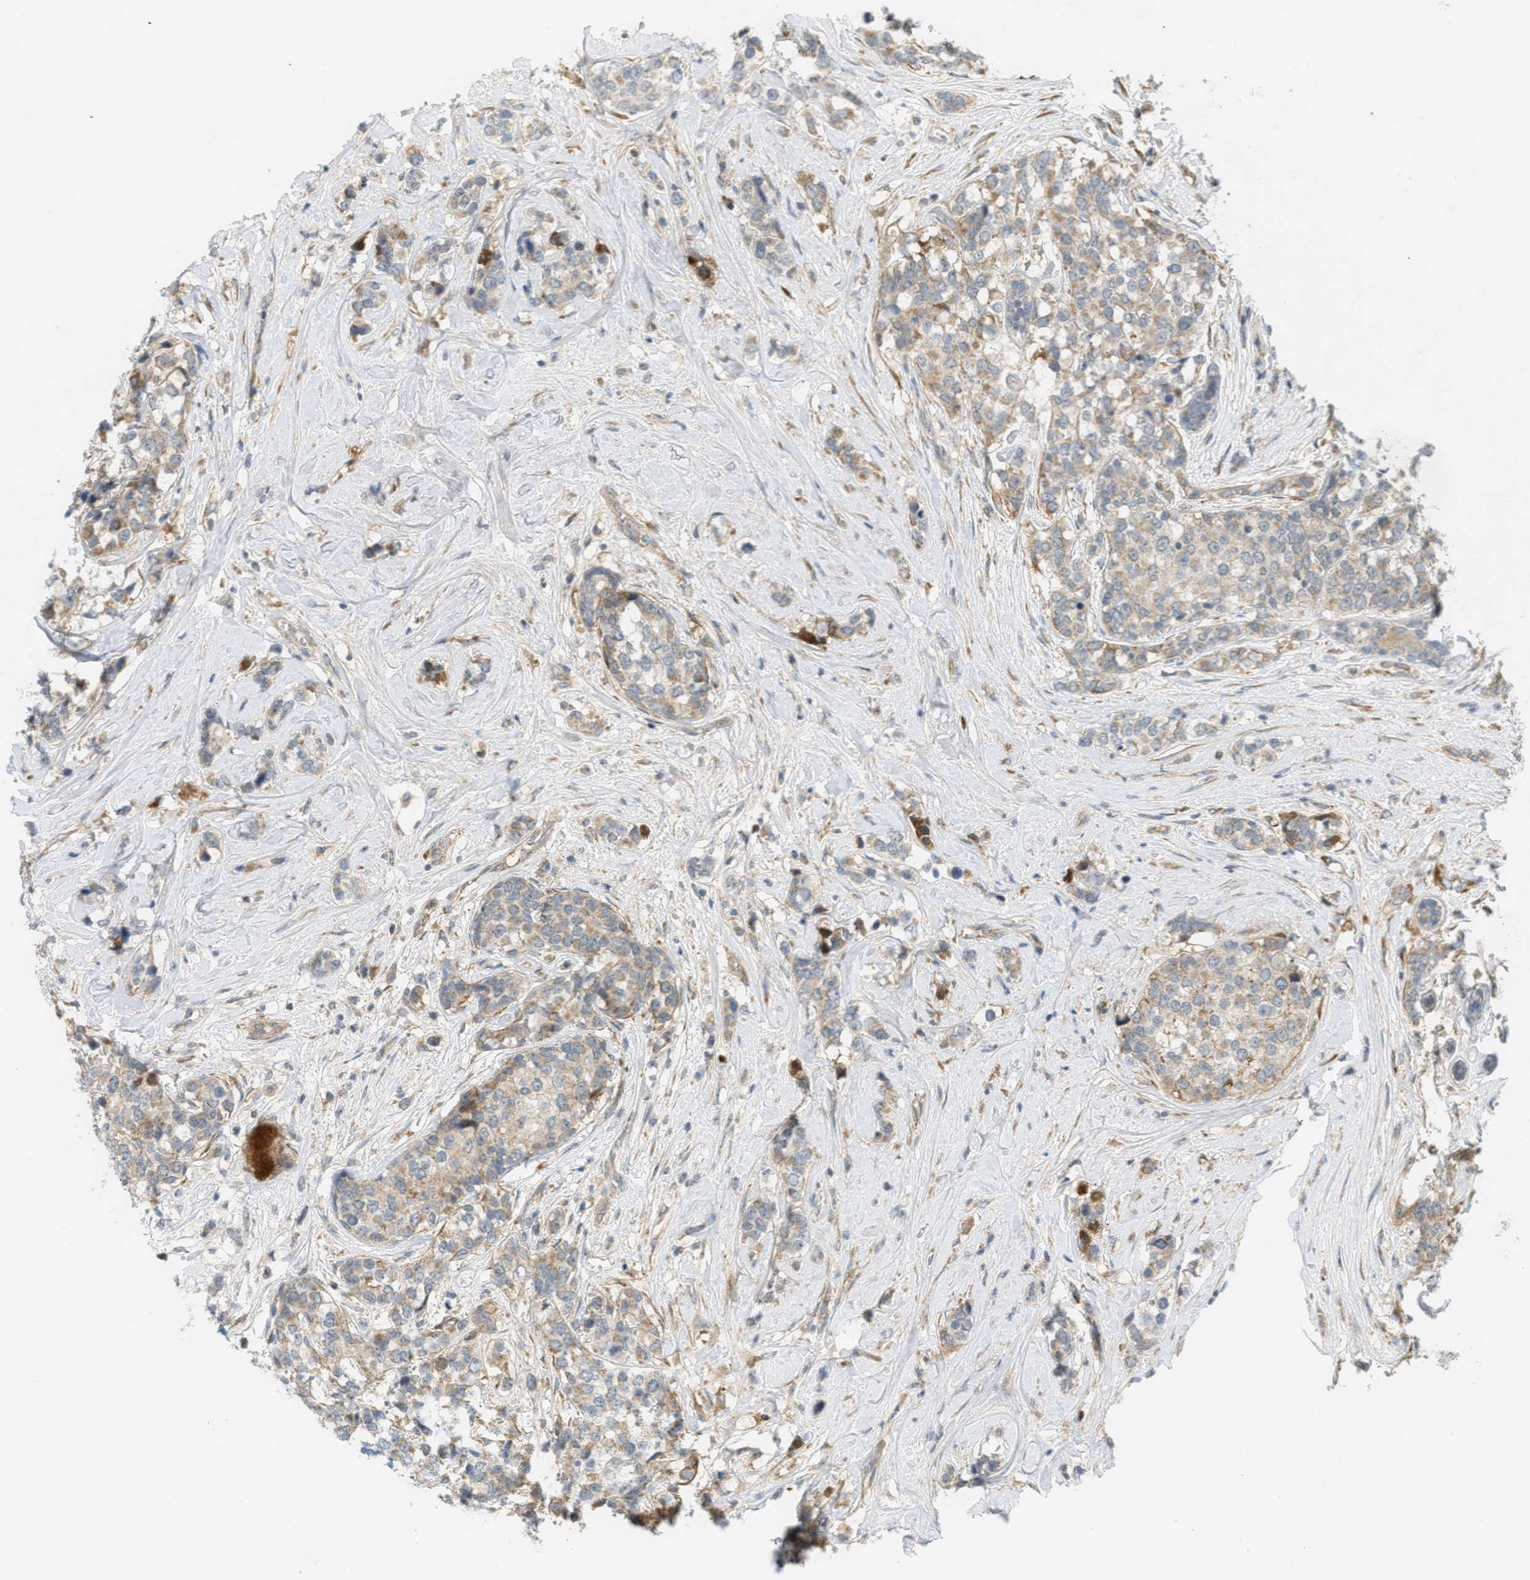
{"staining": {"intensity": "weak", "quantity": ">75%", "location": "cytoplasmic/membranous"}, "tissue": "breast cancer", "cell_type": "Tumor cells", "image_type": "cancer", "snomed": [{"axis": "morphology", "description": "Lobular carcinoma"}, {"axis": "topography", "description": "Breast"}], "caption": "Immunohistochemistry (IHC) (DAB) staining of breast cancer demonstrates weak cytoplasmic/membranous protein expression in approximately >75% of tumor cells.", "gene": "PROC", "patient": {"sex": "female", "age": 59}}